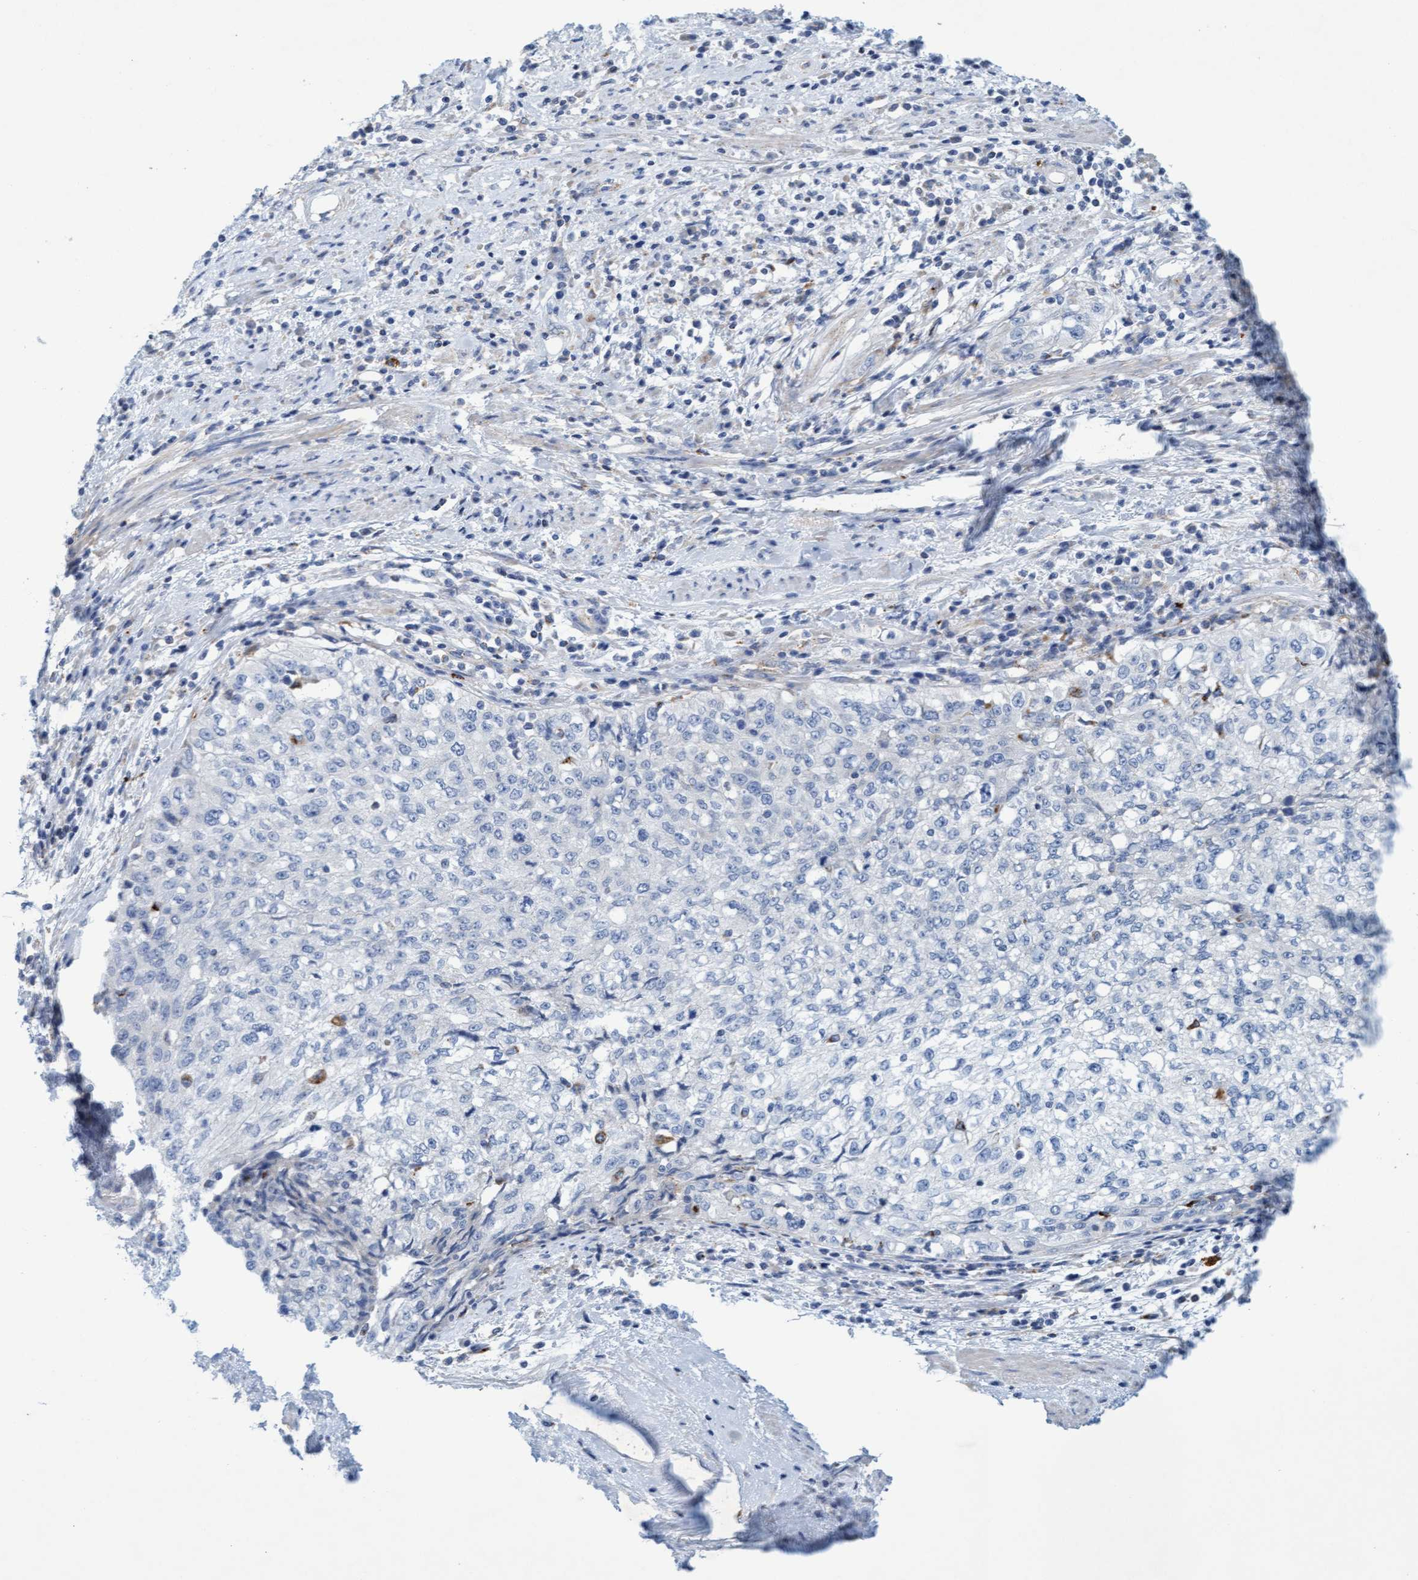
{"staining": {"intensity": "negative", "quantity": "none", "location": "none"}, "tissue": "cervical cancer", "cell_type": "Tumor cells", "image_type": "cancer", "snomed": [{"axis": "morphology", "description": "Squamous cell carcinoma, NOS"}, {"axis": "topography", "description": "Cervix"}], "caption": "DAB immunohistochemical staining of cervical cancer shows no significant positivity in tumor cells.", "gene": "SGSH", "patient": {"sex": "female", "age": 57}}